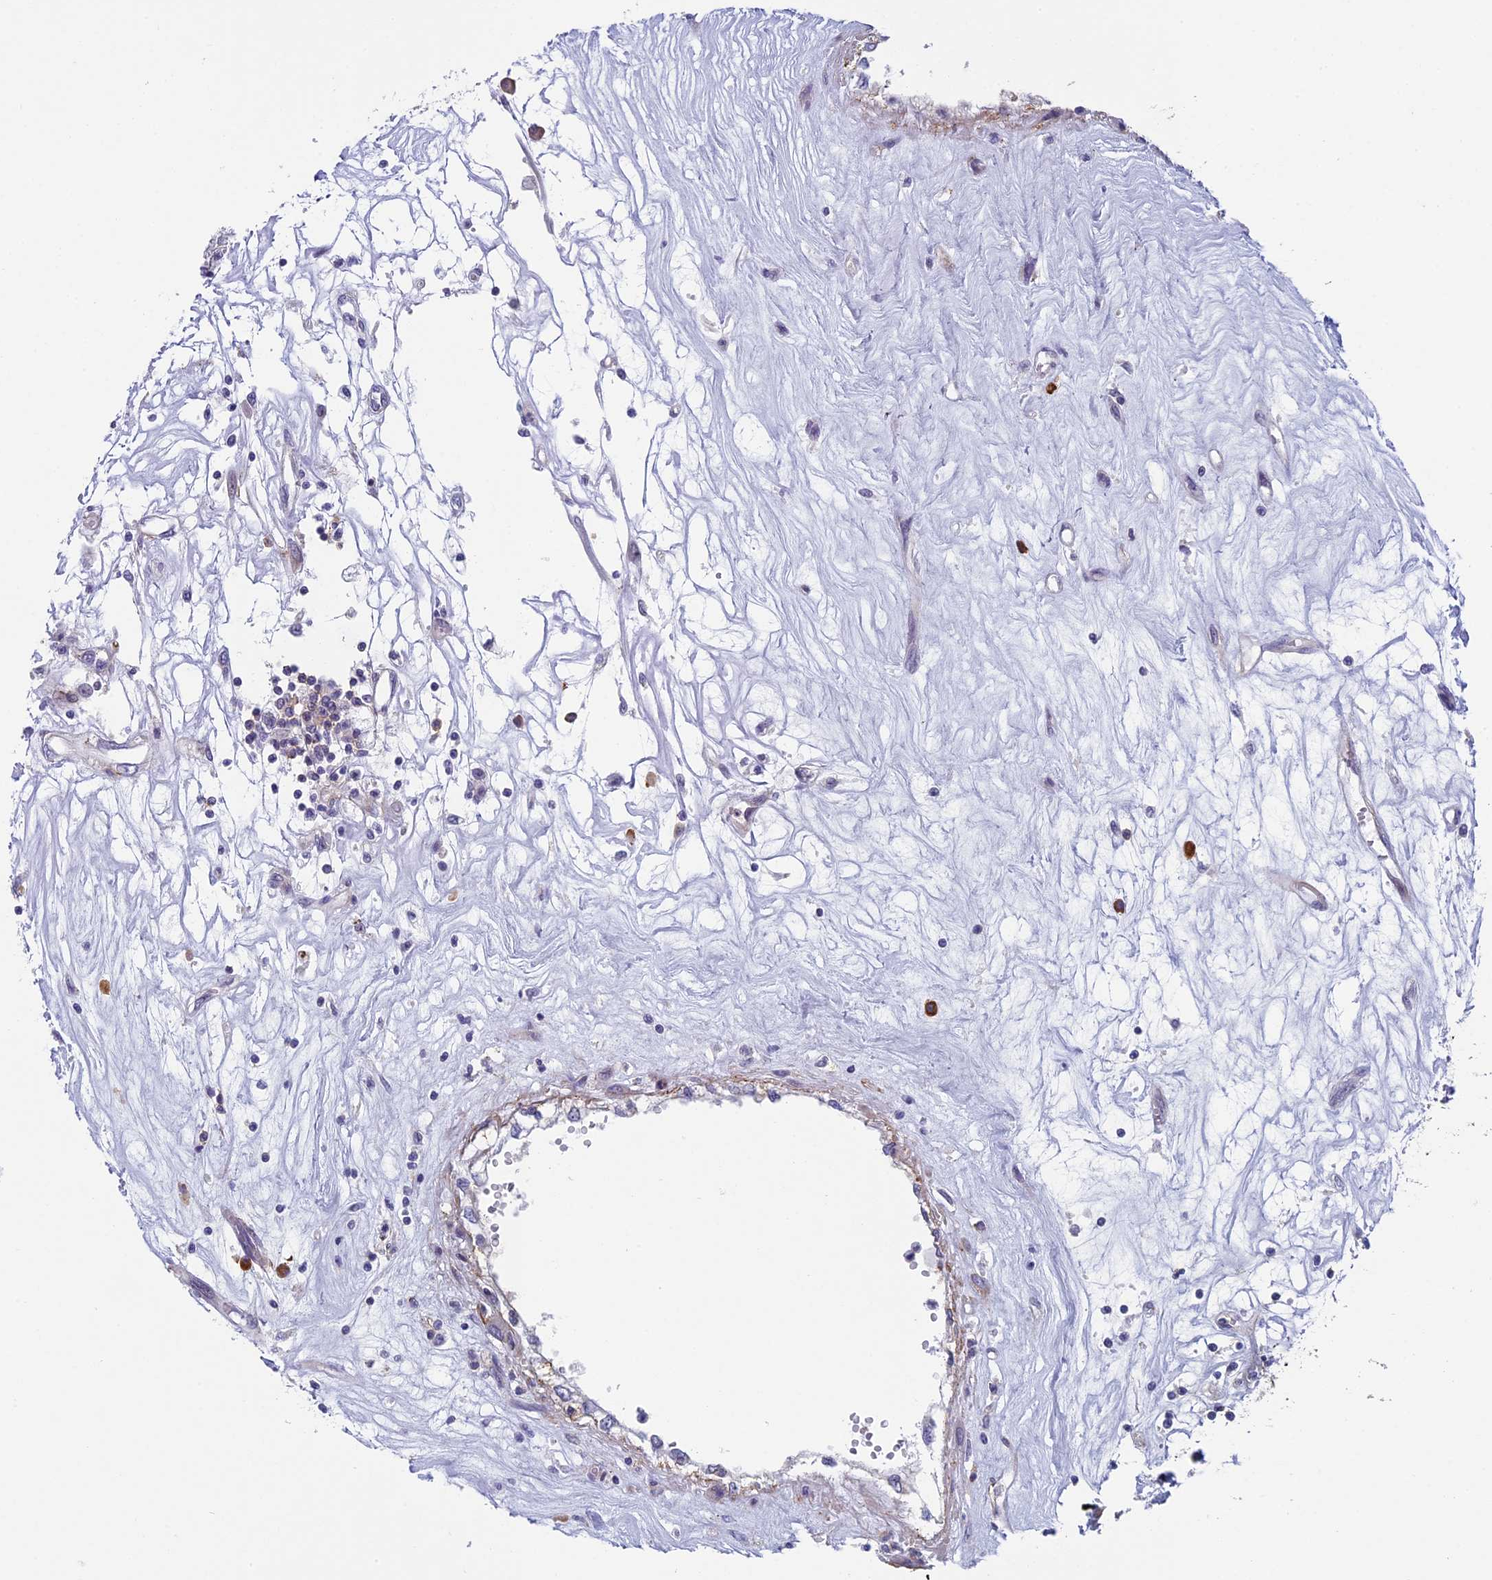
{"staining": {"intensity": "negative", "quantity": "none", "location": "none"}, "tissue": "renal cancer", "cell_type": "Tumor cells", "image_type": "cancer", "snomed": [{"axis": "morphology", "description": "Adenocarcinoma, NOS"}, {"axis": "topography", "description": "Kidney"}], "caption": "Immunohistochemistry (IHC) image of neoplastic tissue: renal cancer (adenocarcinoma) stained with DAB shows no significant protein expression in tumor cells.", "gene": "CNEP1R1", "patient": {"sex": "female", "age": 59}}